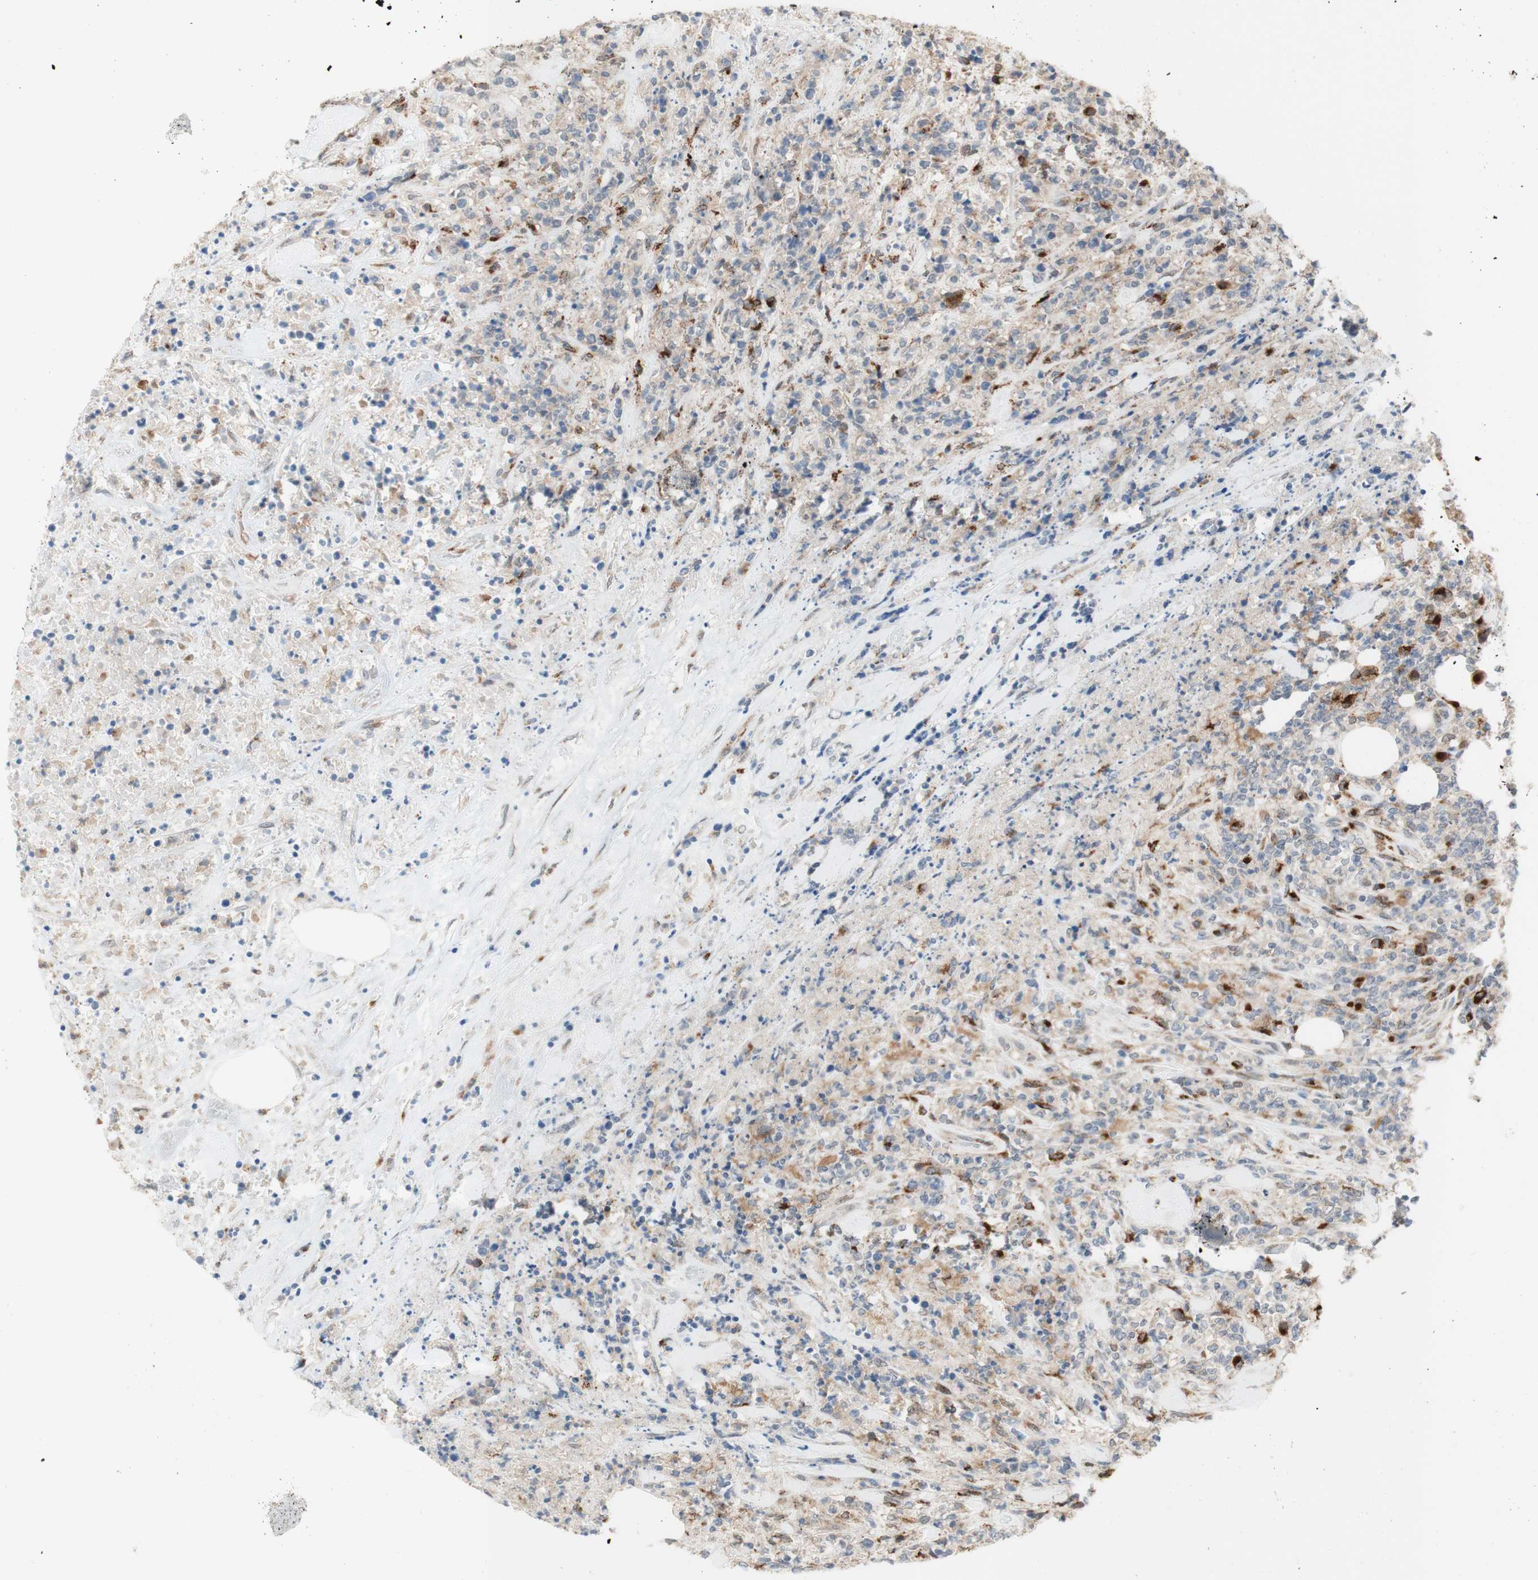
{"staining": {"intensity": "weak", "quantity": "<25%", "location": "cytoplasmic/membranous"}, "tissue": "lymphoma", "cell_type": "Tumor cells", "image_type": "cancer", "snomed": [{"axis": "morphology", "description": "Malignant lymphoma, non-Hodgkin's type, High grade"}, {"axis": "topography", "description": "Soft tissue"}], "caption": "Human high-grade malignant lymphoma, non-Hodgkin's type stained for a protein using IHC shows no staining in tumor cells.", "gene": "GAPT", "patient": {"sex": "male", "age": 18}}